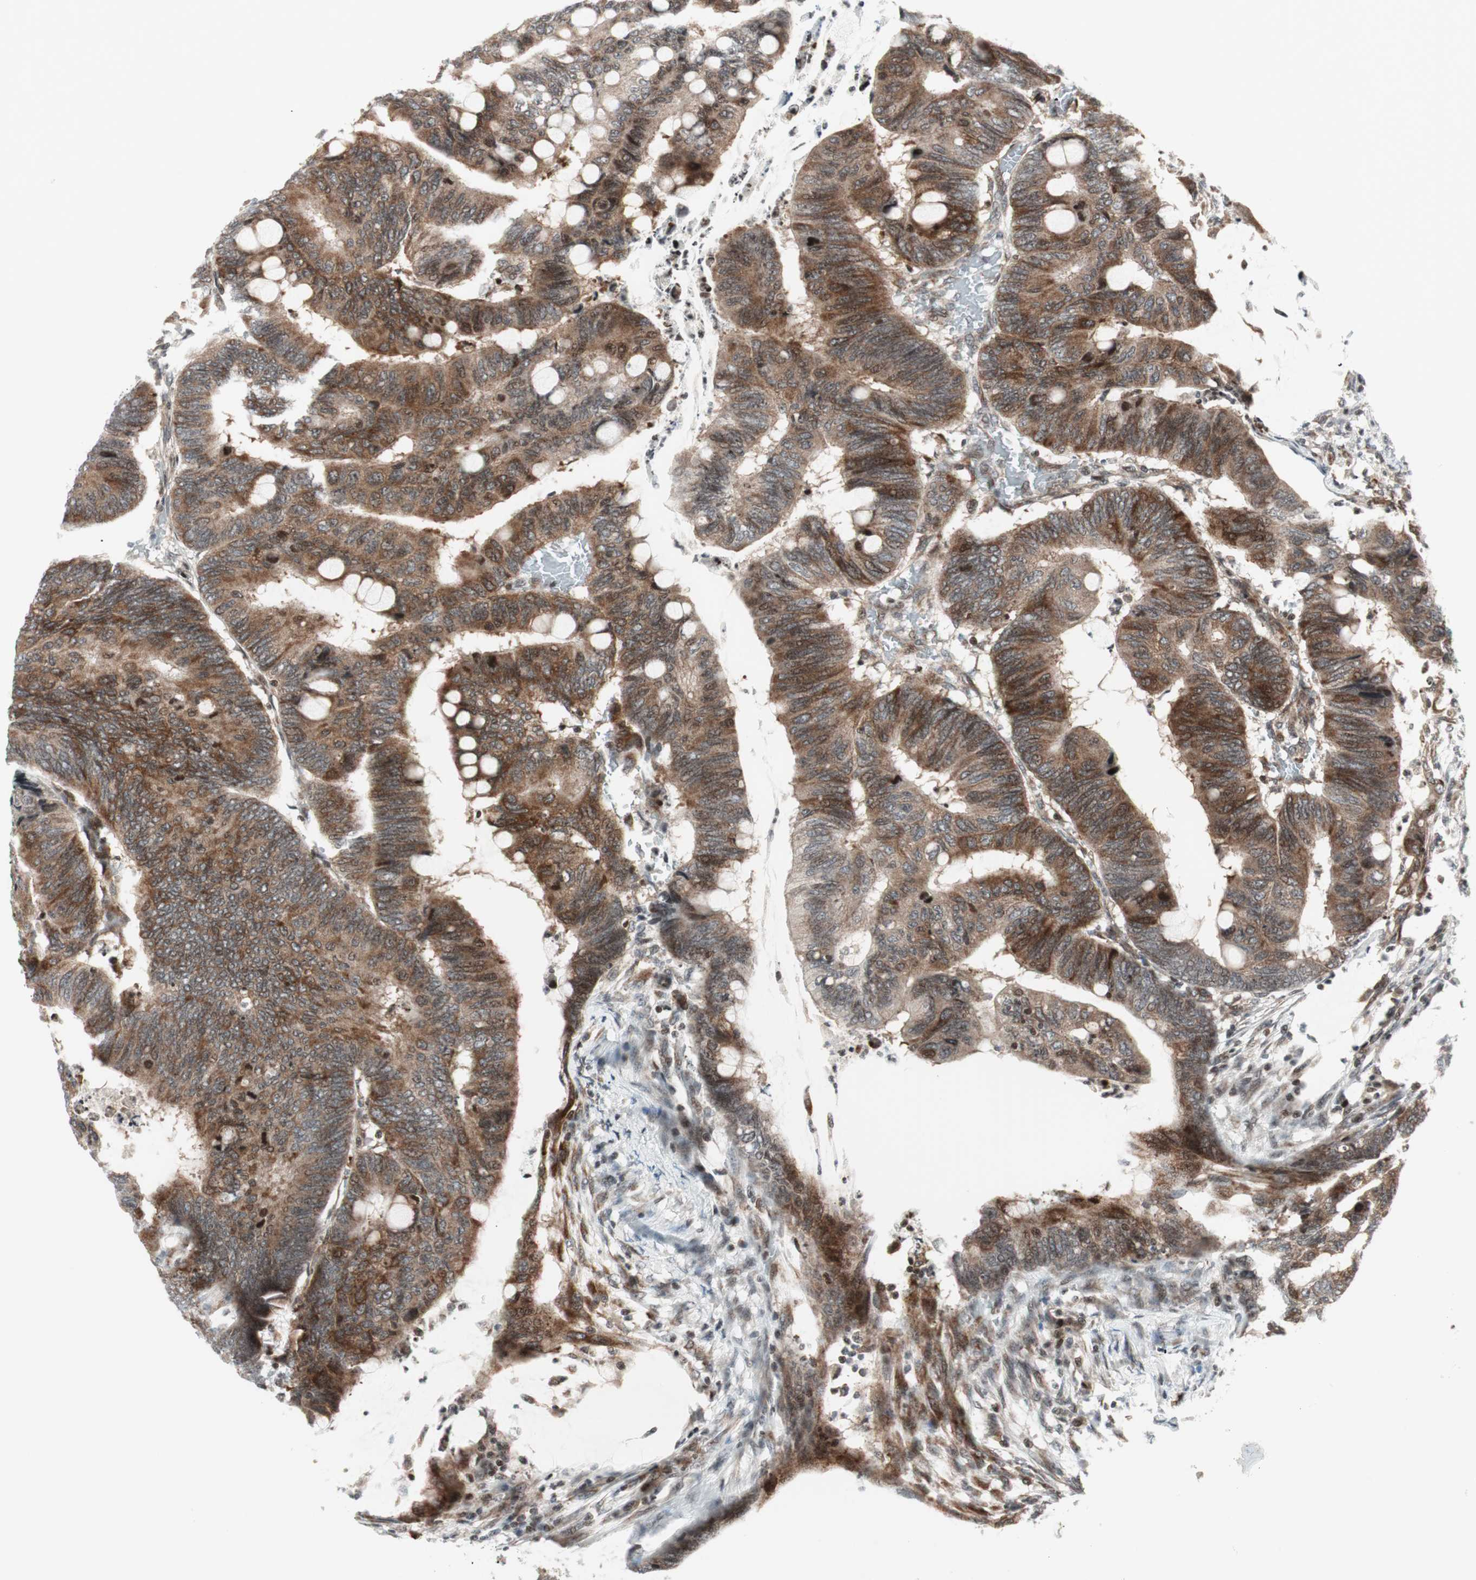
{"staining": {"intensity": "strong", "quantity": ">75%", "location": "cytoplasmic/membranous"}, "tissue": "colorectal cancer", "cell_type": "Tumor cells", "image_type": "cancer", "snomed": [{"axis": "morphology", "description": "Normal tissue, NOS"}, {"axis": "morphology", "description": "Adenocarcinoma, NOS"}, {"axis": "topography", "description": "Rectum"}, {"axis": "topography", "description": "Peripheral nerve tissue"}], "caption": "Immunohistochemical staining of adenocarcinoma (colorectal) reveals high levels of strong cytoplasmic/membranous protein staining in about >75% of tumor cells.", "gene": "TPT1", "patient": {"sex": "male", "age": 92}}